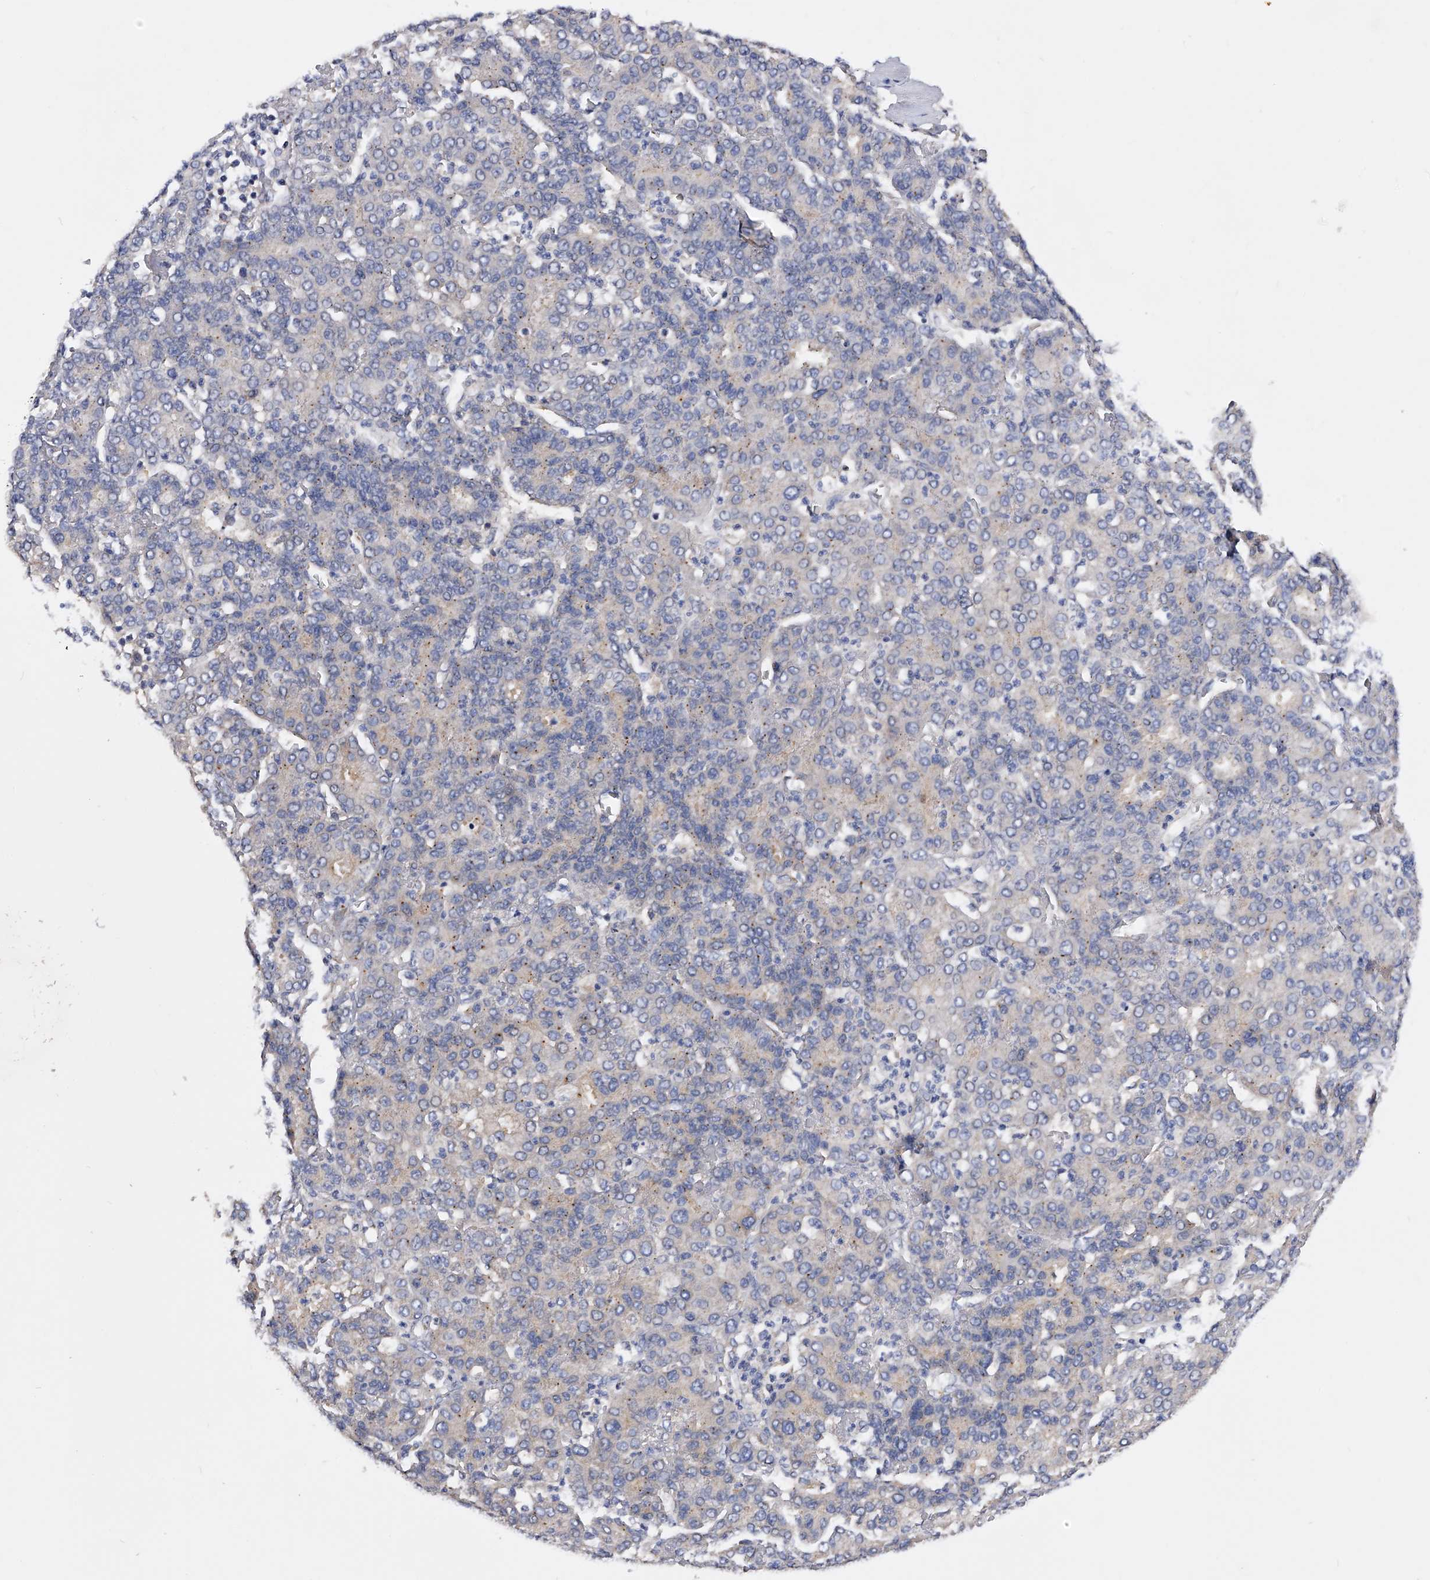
{"staining": {"intensity": "negative", "quantity": "none", "location": "none"}, "tissue": "liver cancer", "cell_type": "Tumor cells", "image_type": "cancer", "snomed": [{"axis": "morphology", "description": "Carcinoma, Hepatocellular, NOS"}, {"axis": "topography", "description": "Liver"}], "caption": "Protein analysis of hepatocellular carcinoma (liver) displays no significant expression in tumor cells.", "gene": "ARL4C", "patient": {"sex": "male", "age": 65}}